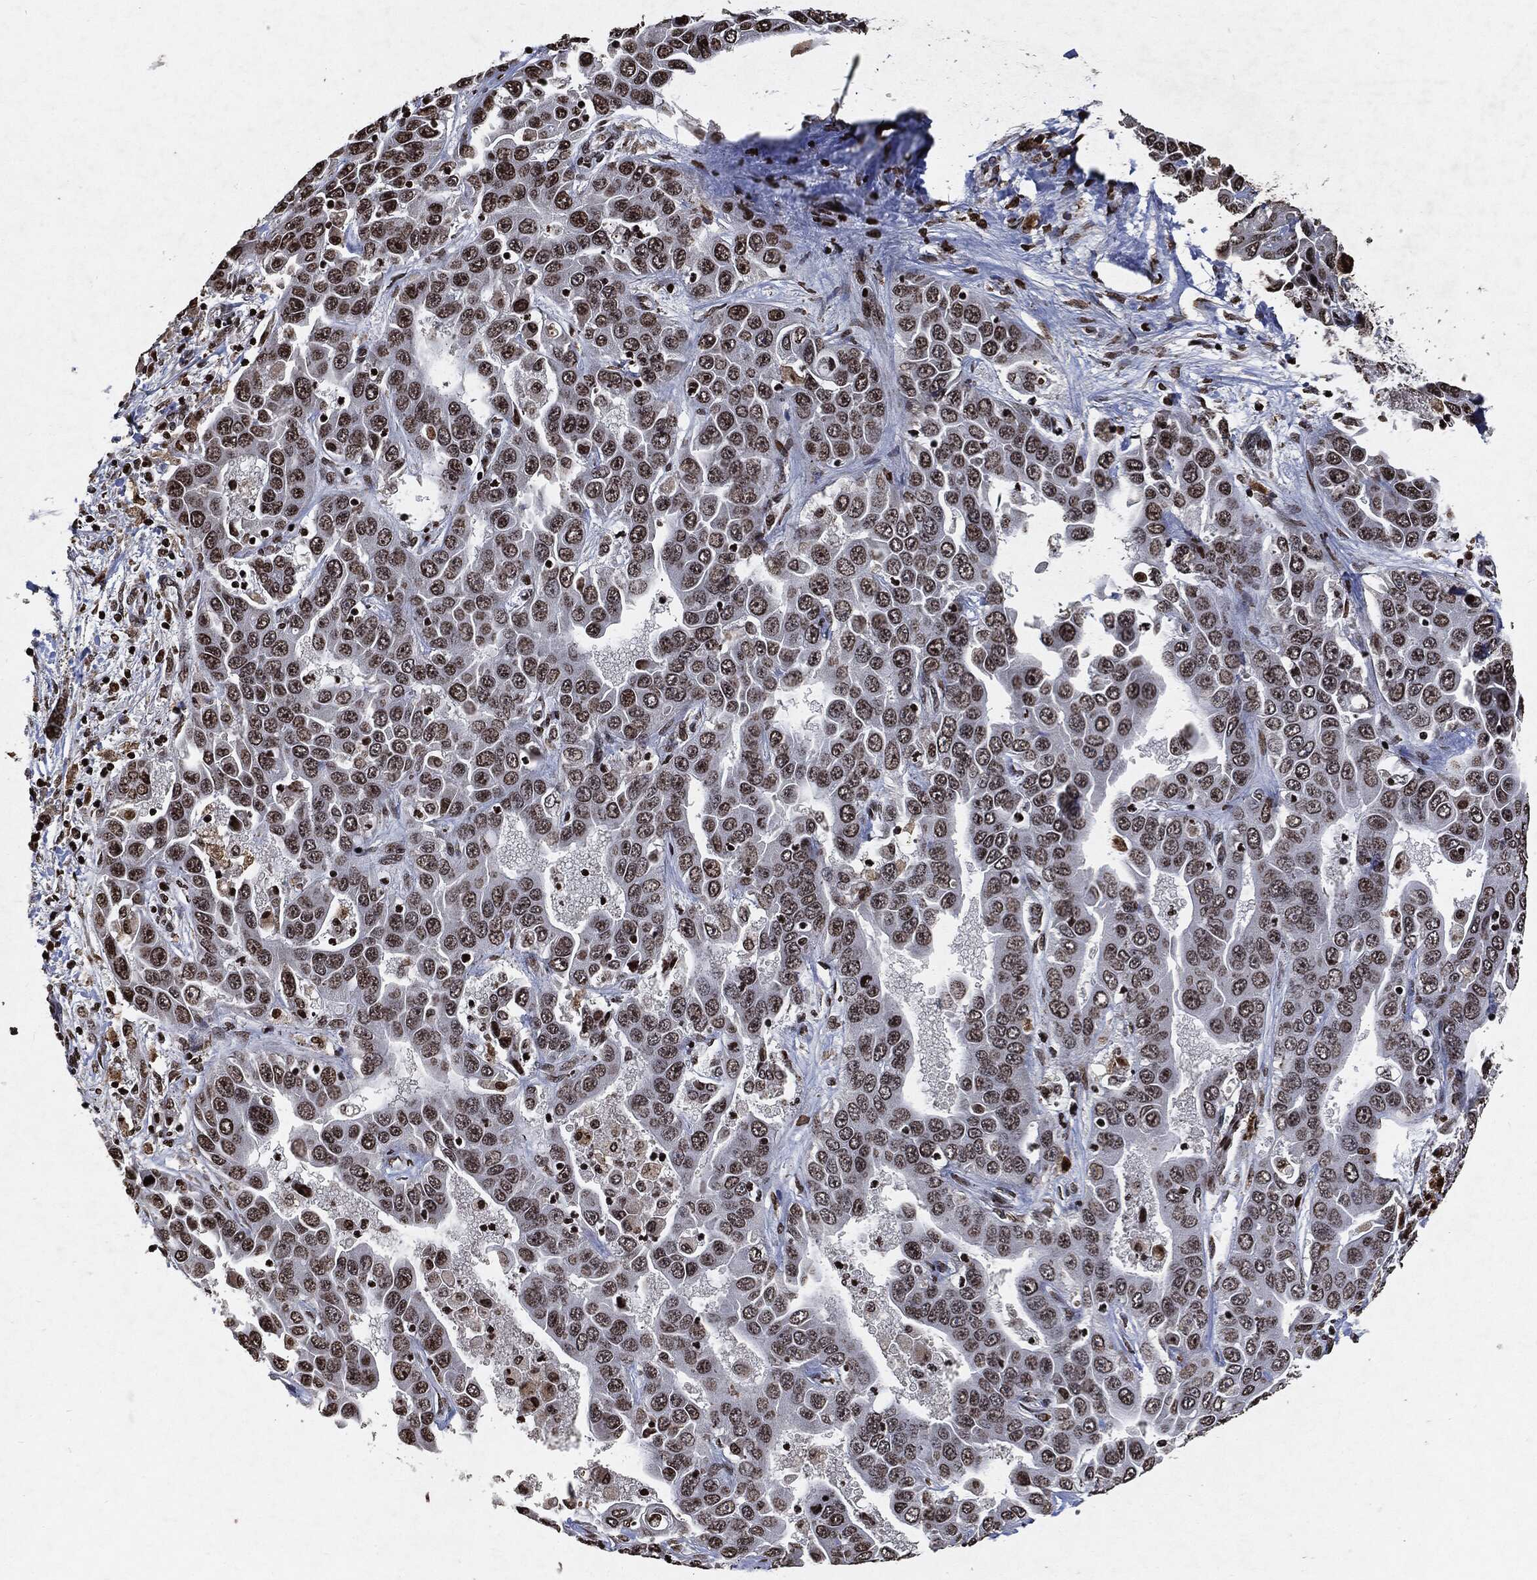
{"staining": {"intensity": "moderate", "quantity": "<25%", "location": "nuclear"}, "tissue": "liver cancer", "cell_type": "Tumor cells", "image_type": "cancer", "snomed": [{"axis": "morphology", "description": "Cholangiocarcinoma"}, {"axis": "topography", "description": "Liver"}], "caption": "Protein positivity by IHC demonstrates moderate nuclear staining in approximately <25% of tumor cells in liver cancer.", "gene": "JUN", "patient": {"sex": "female", "age": 52}}